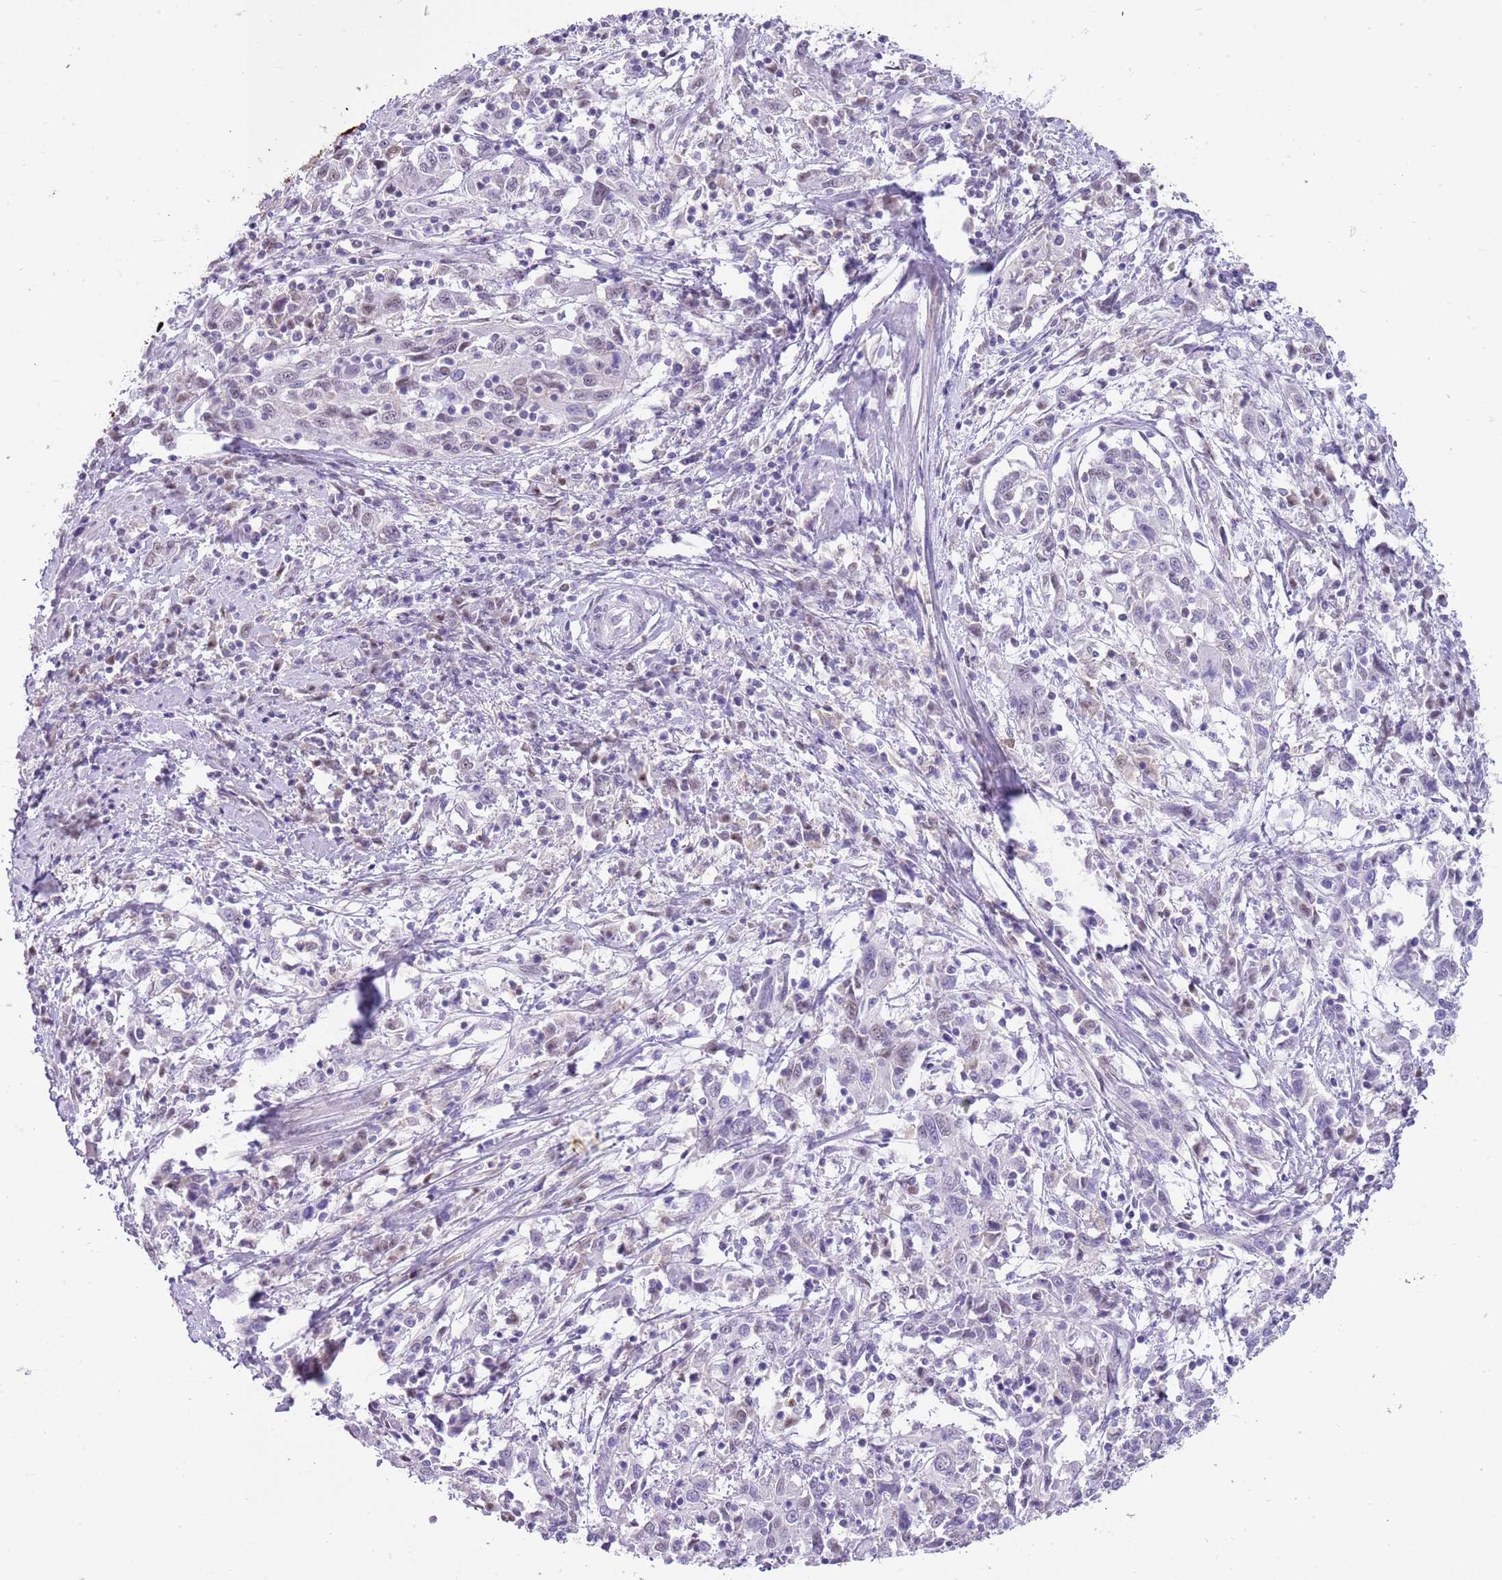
{"staining": {"intensity": "negative", "quantity": "none", "location": "none"}, "tissue": "cervical cancer", "cell_type": "Tumor cells", "image_type": "cancer", "snomed": [{"axis": "morphology", "description": "Squamous cell carcinoma, NOS"}, {"axis": "topography", "description": "Cervix"}], "caption": "Tumor cells are negative for brown protein staining in cervical cancer.", "gene": "PPP1R17", "patient": {"sex": "female", "age": 46}}